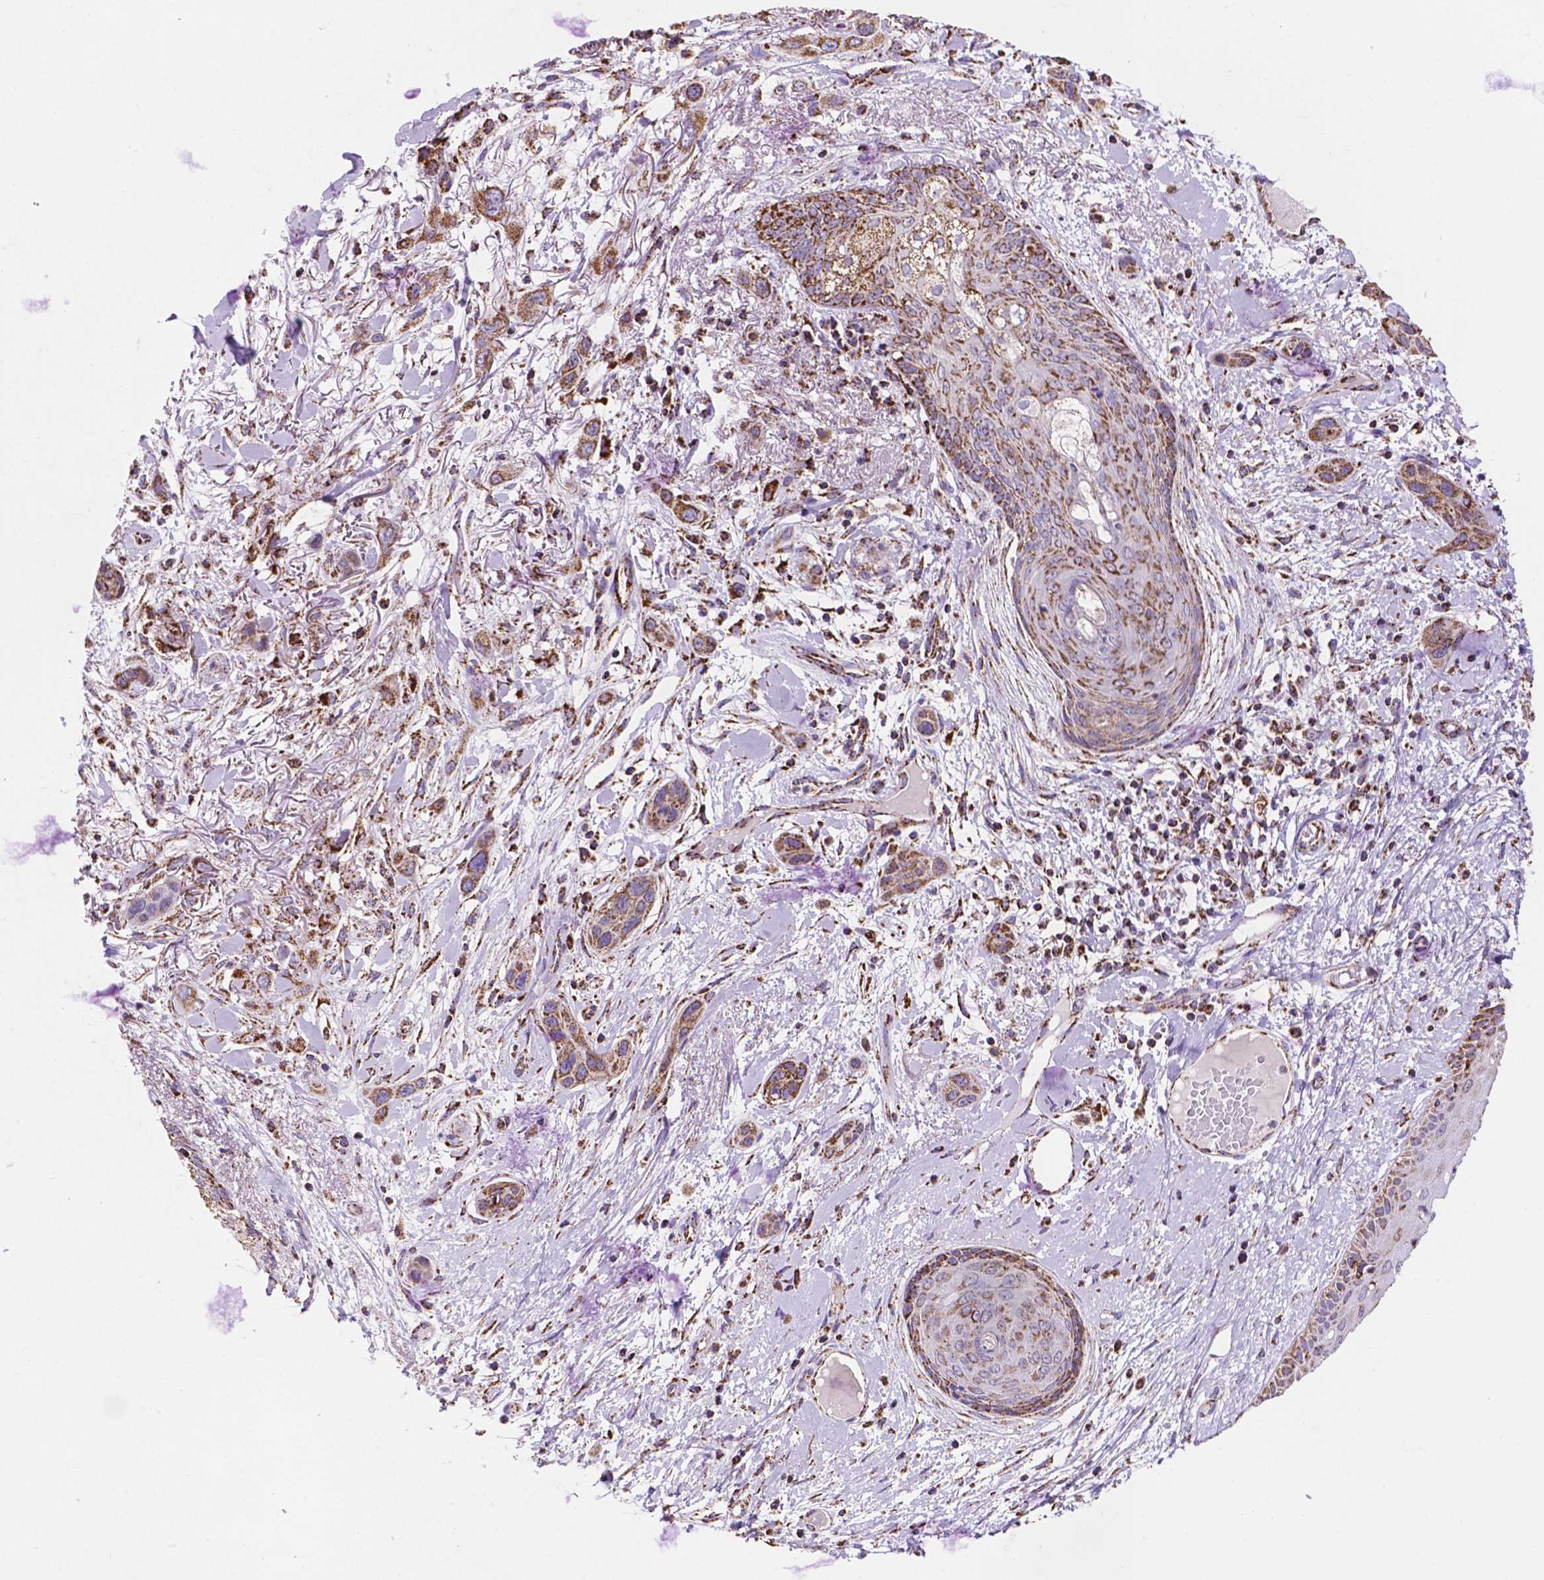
{"staining": {"intensity": "moderate", "quantity": ">75%", "location": "cytoplasmic/membranous"}, "tissue": "skin cancer", "cell_type": "Tumor cells", "image_type": "cancer", "snomed": [{"axis": "morphology", "description": "Squamous cell carcinoma, NOS"}, {"axis": "topography", "description": "Skin"}], "caption": "Human skin squamous cell carcinoma stained with a brown dye exhibits moderate cytoplasmic/membranous positive positivity in approximately >75% of tumor cells.", "gene": "HSPD1", "patient": {"sex": "male", "age": 79}}